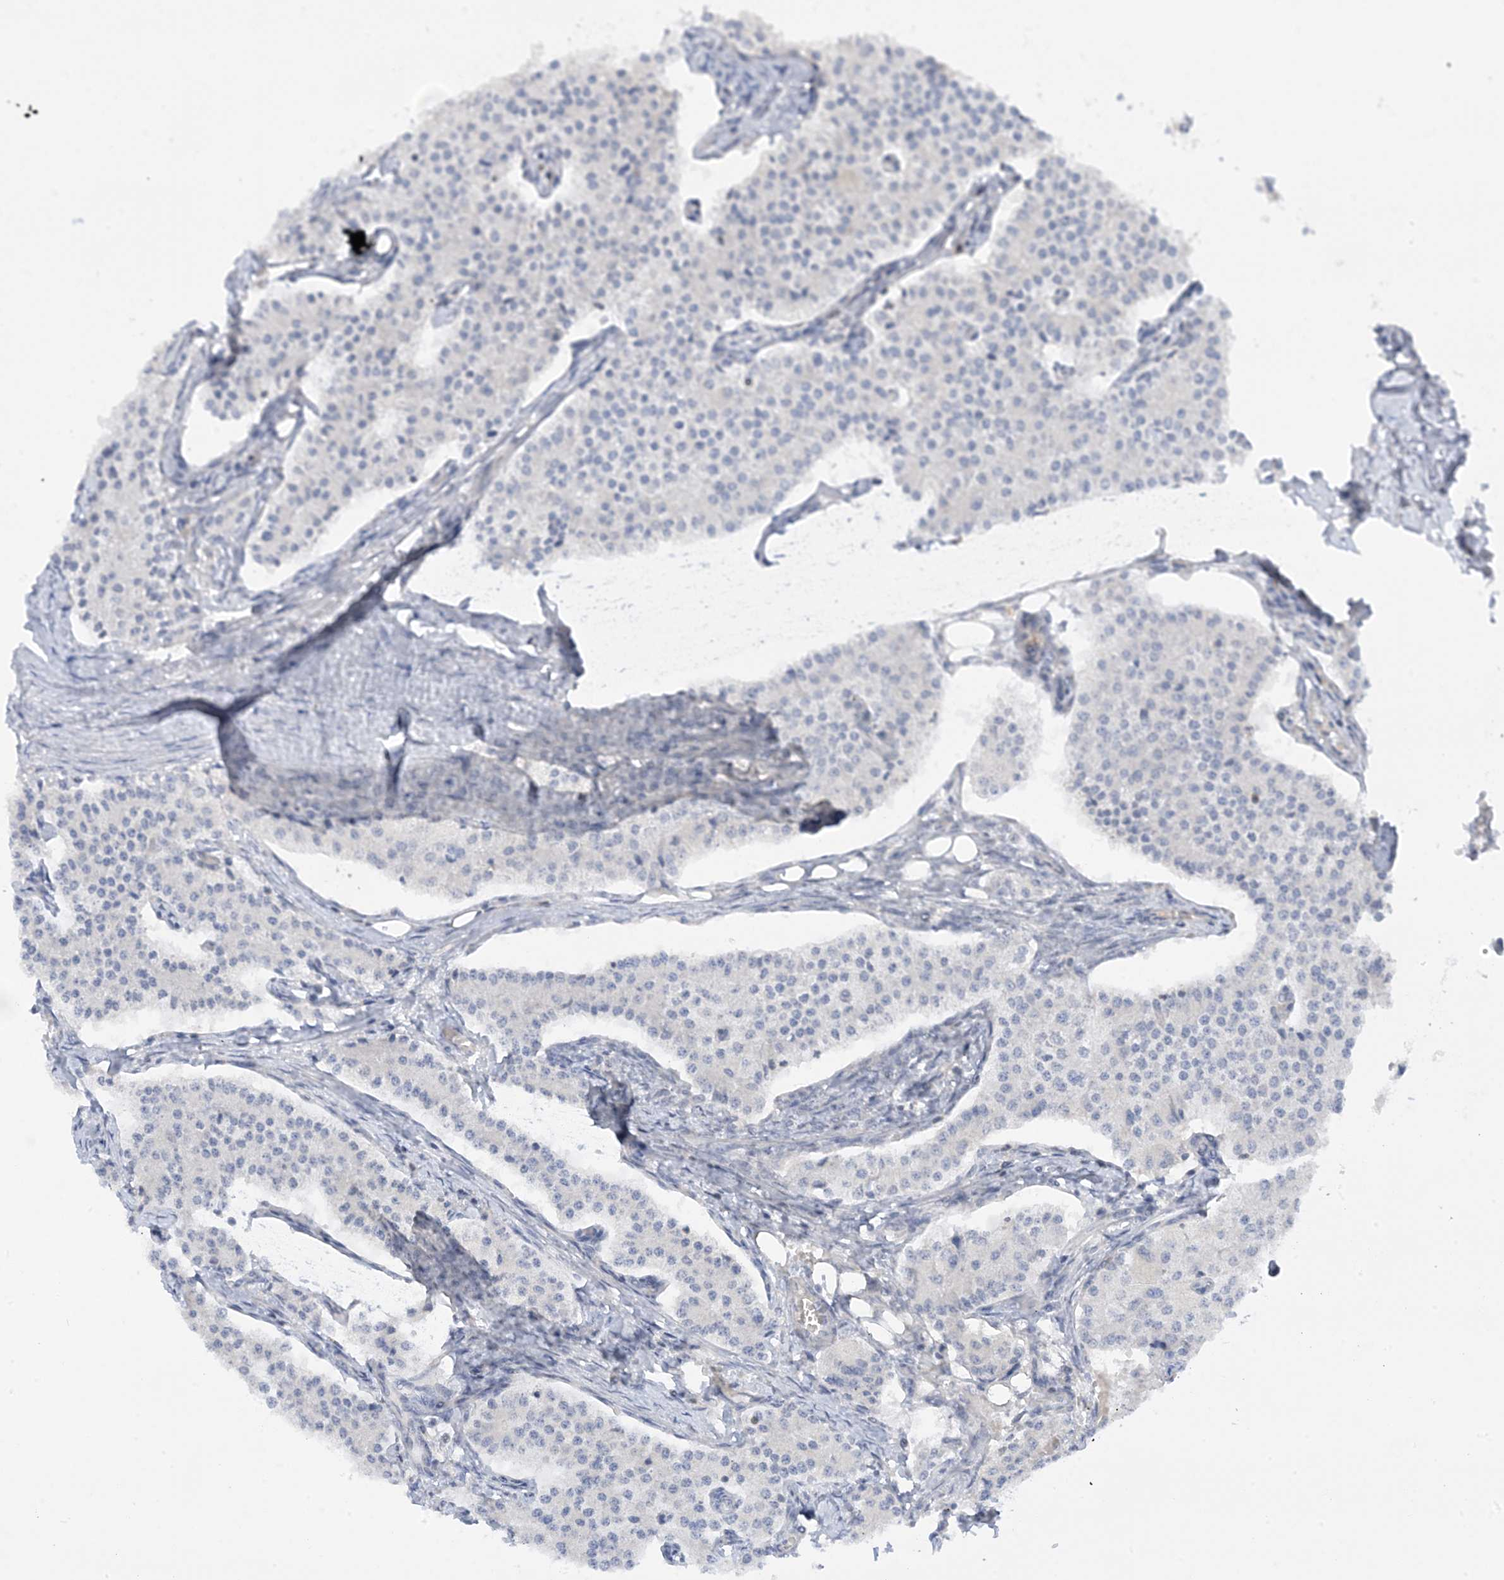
{"staining": {"intensity": "negative", "quantity": "none", "location": "none"}, "tissue": "carcinoid", "cell_type": "Tumor cells", "image_type": "cancer", "snomed": [{"axis": "morphology", "description": "Carcinoid, malignant, NOS"}, {"axis": "topography", "description": "Colon"}], "caption": "Tumor cells show no significant protein positivity in carcinoid (malignant).", "gene": "WDR26", "patient": {"sex": "female", "age": 52}}